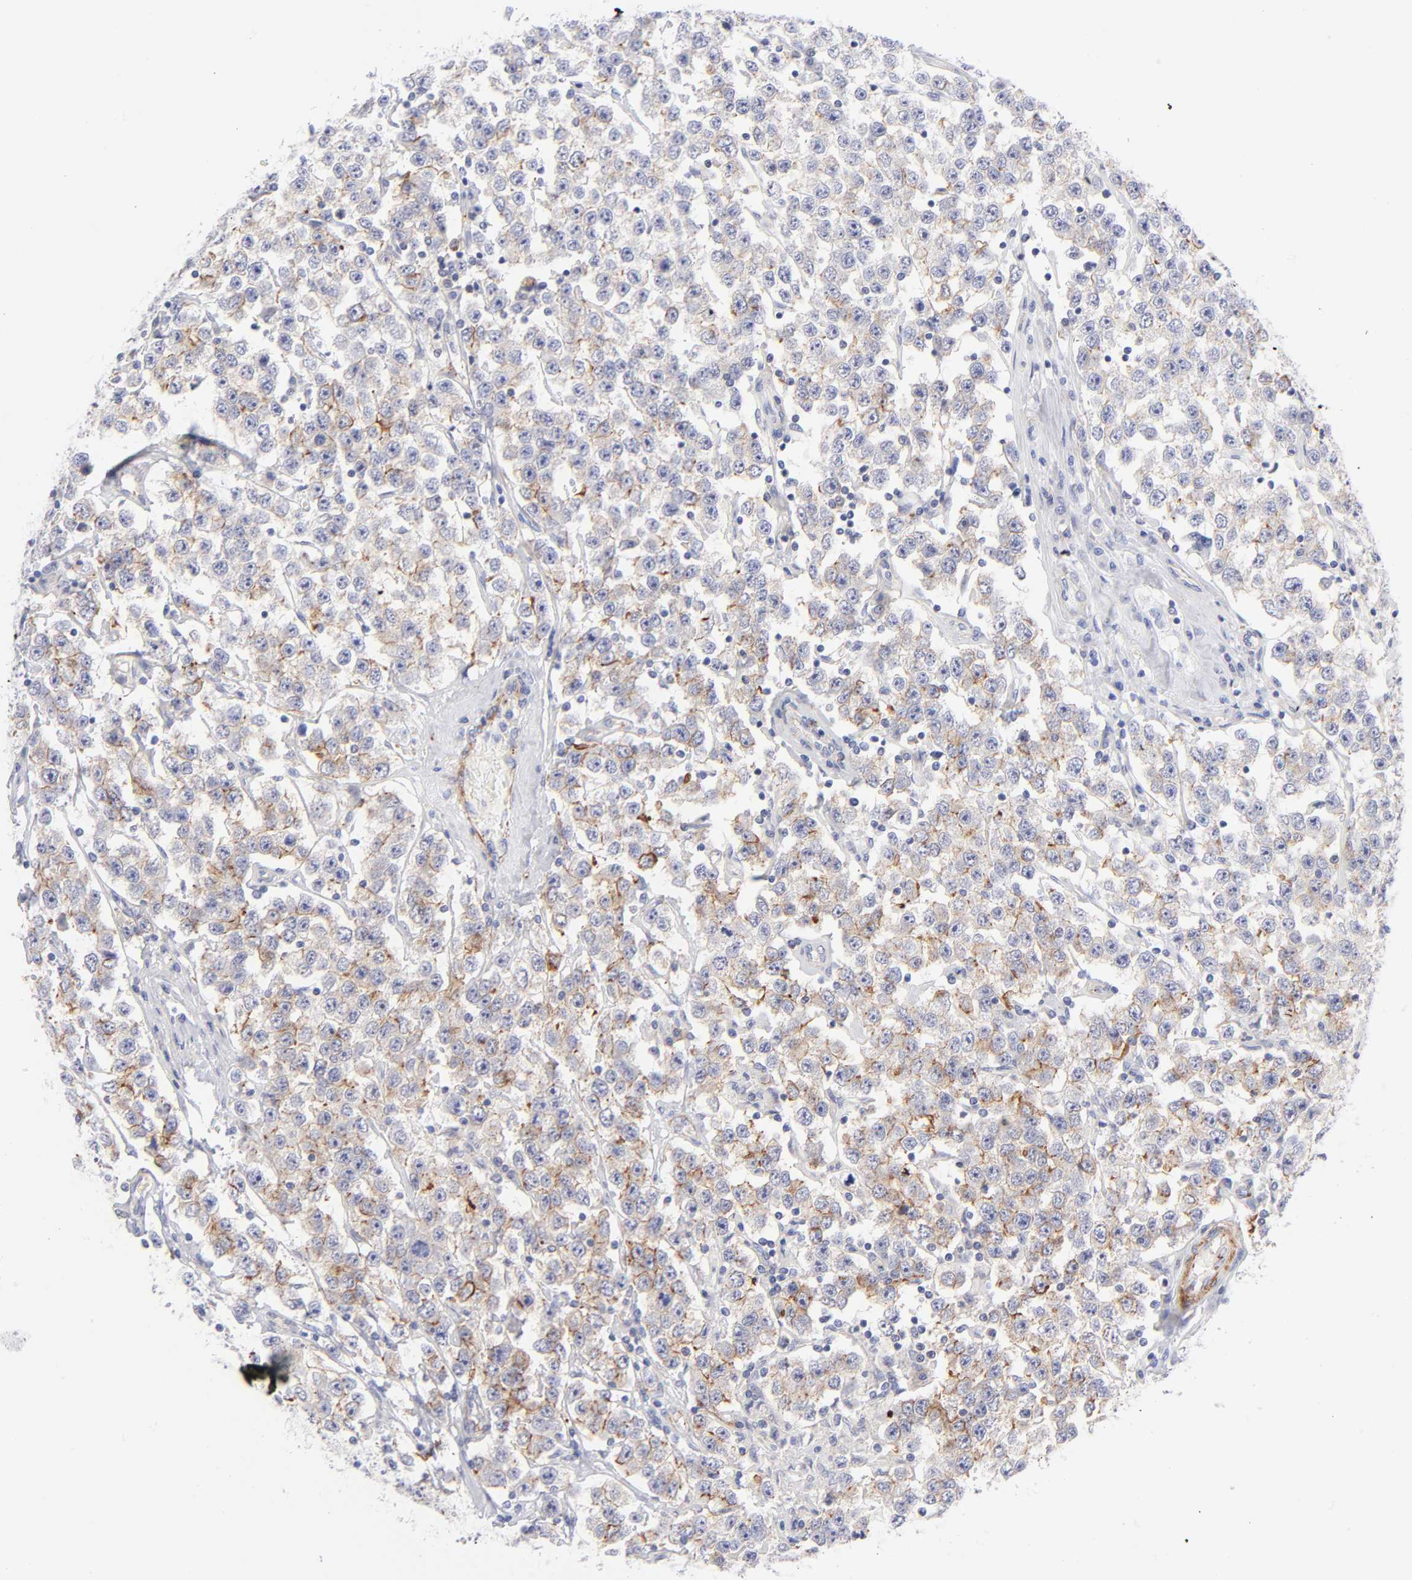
{"staining": {"intensity": "moderate", "quantity": "25%-75%", "location": "cytoplasmic/membranous"}, "tissue": "testis cancer", "cell_type": "Tumor cells", "image_type": "cancer", "snomed": [{"axis": "morphology", "description": "Seminoma, NOS"}, {"axis": "topography", "description": "Testis"}], "caption": "Seminoma (testis) was stained to show a protein in brown. There is medium levels of moderate cytoplasmic/membranous staining in approximately 25%-75% of tumor cells. Nuclei are stained in blue.", "gene": "ACTA2", "patient": {"sex": "male", "age": 52}}